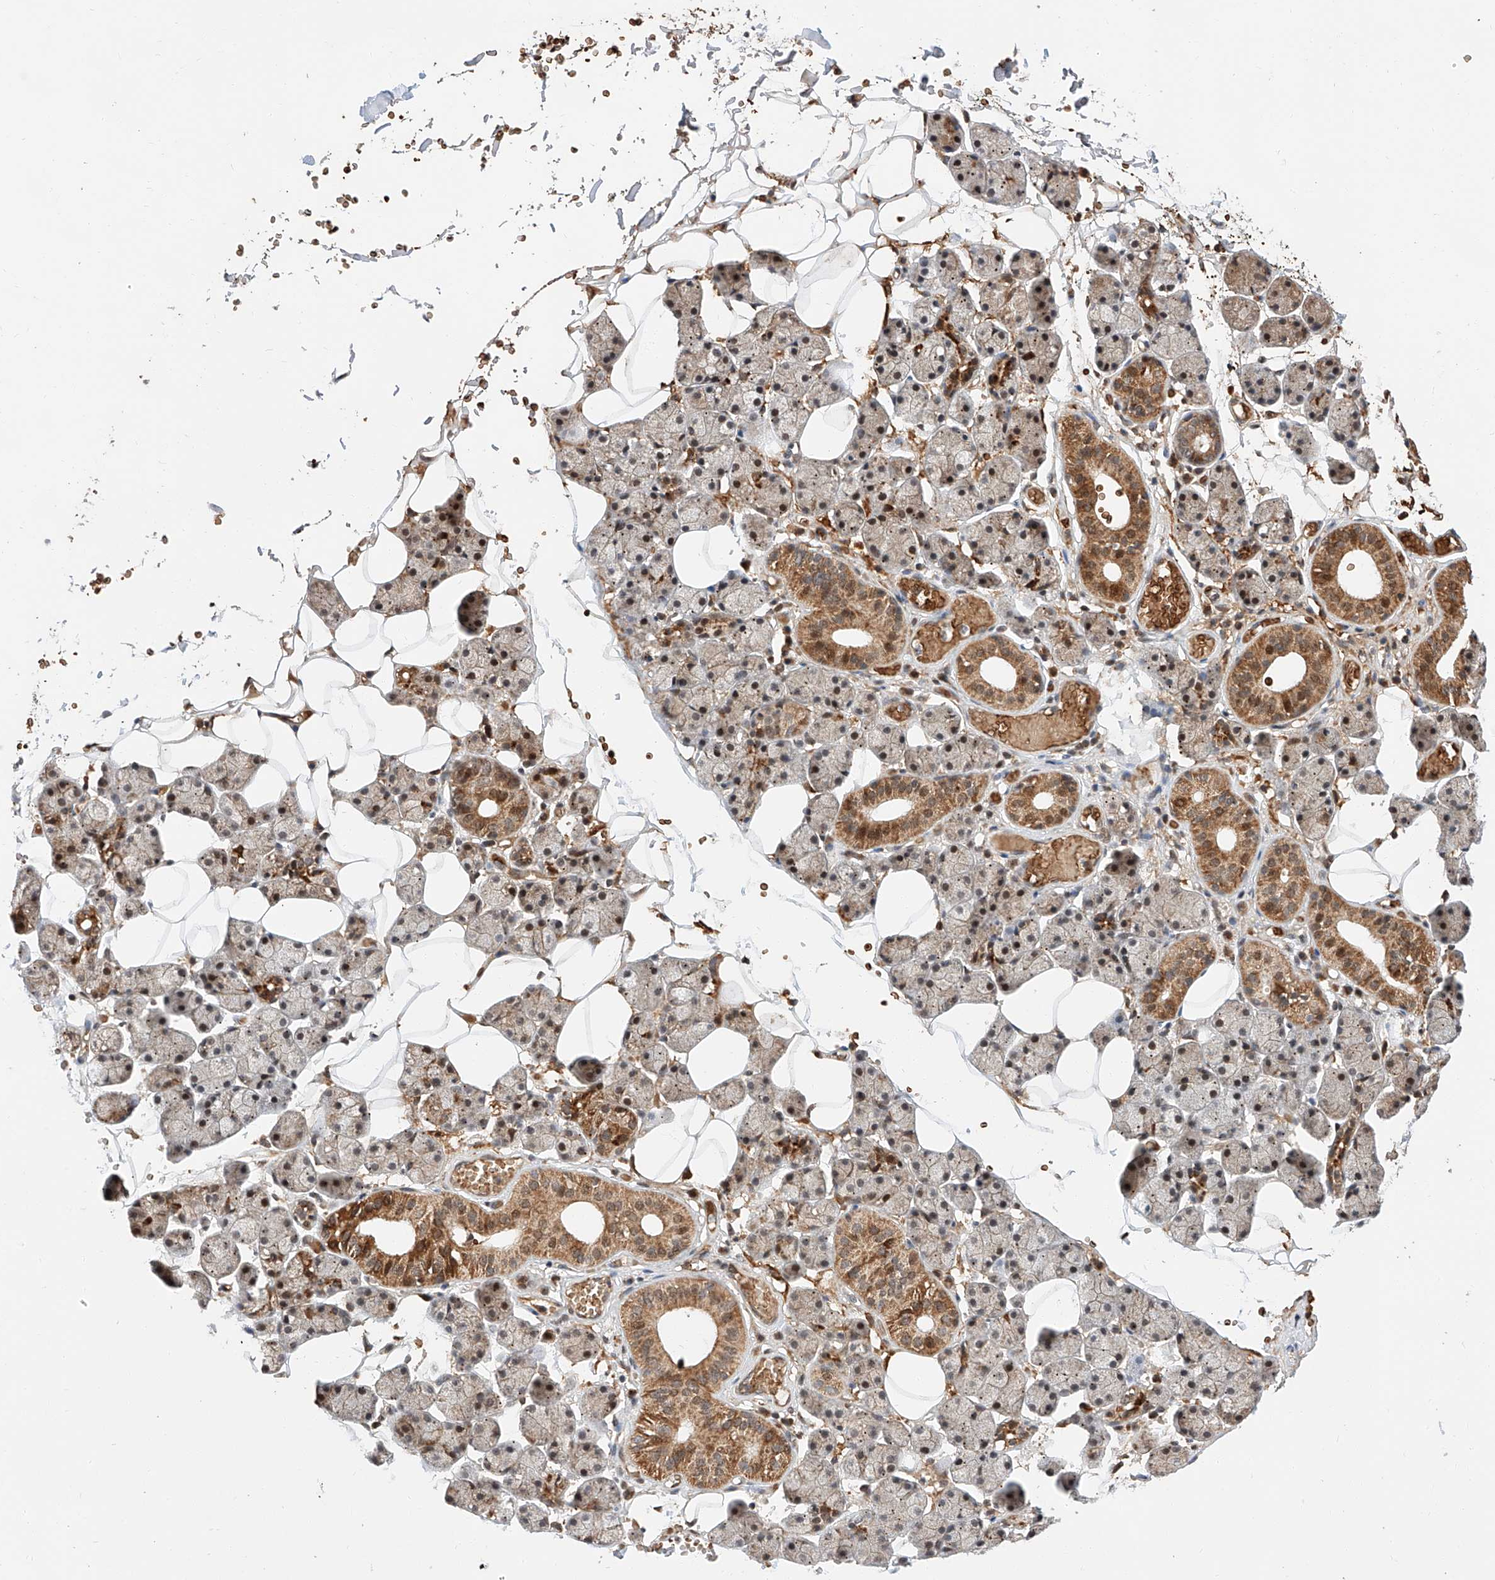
{"staining": {"intensity": "moderate", "quantity": ">75%", "location": "cytoplasmic/membranous,nuclear"}, "tissue": "salivary gland", "cell_type": "Glandular cells", "image_type": "normal", "snomed": [{"axis": "morphology", "description": "Normal tissue, NOS"}, {"axis": "topography", "description": "Salivary gland"}], "caption": "Moderate cytoplasmic/membranous,nuclear protein positivity is identified in approximately >75% of glandular cells in salivary gland.", "gene": "THTPA", "patient": {"sex": "female", "age": 33}}